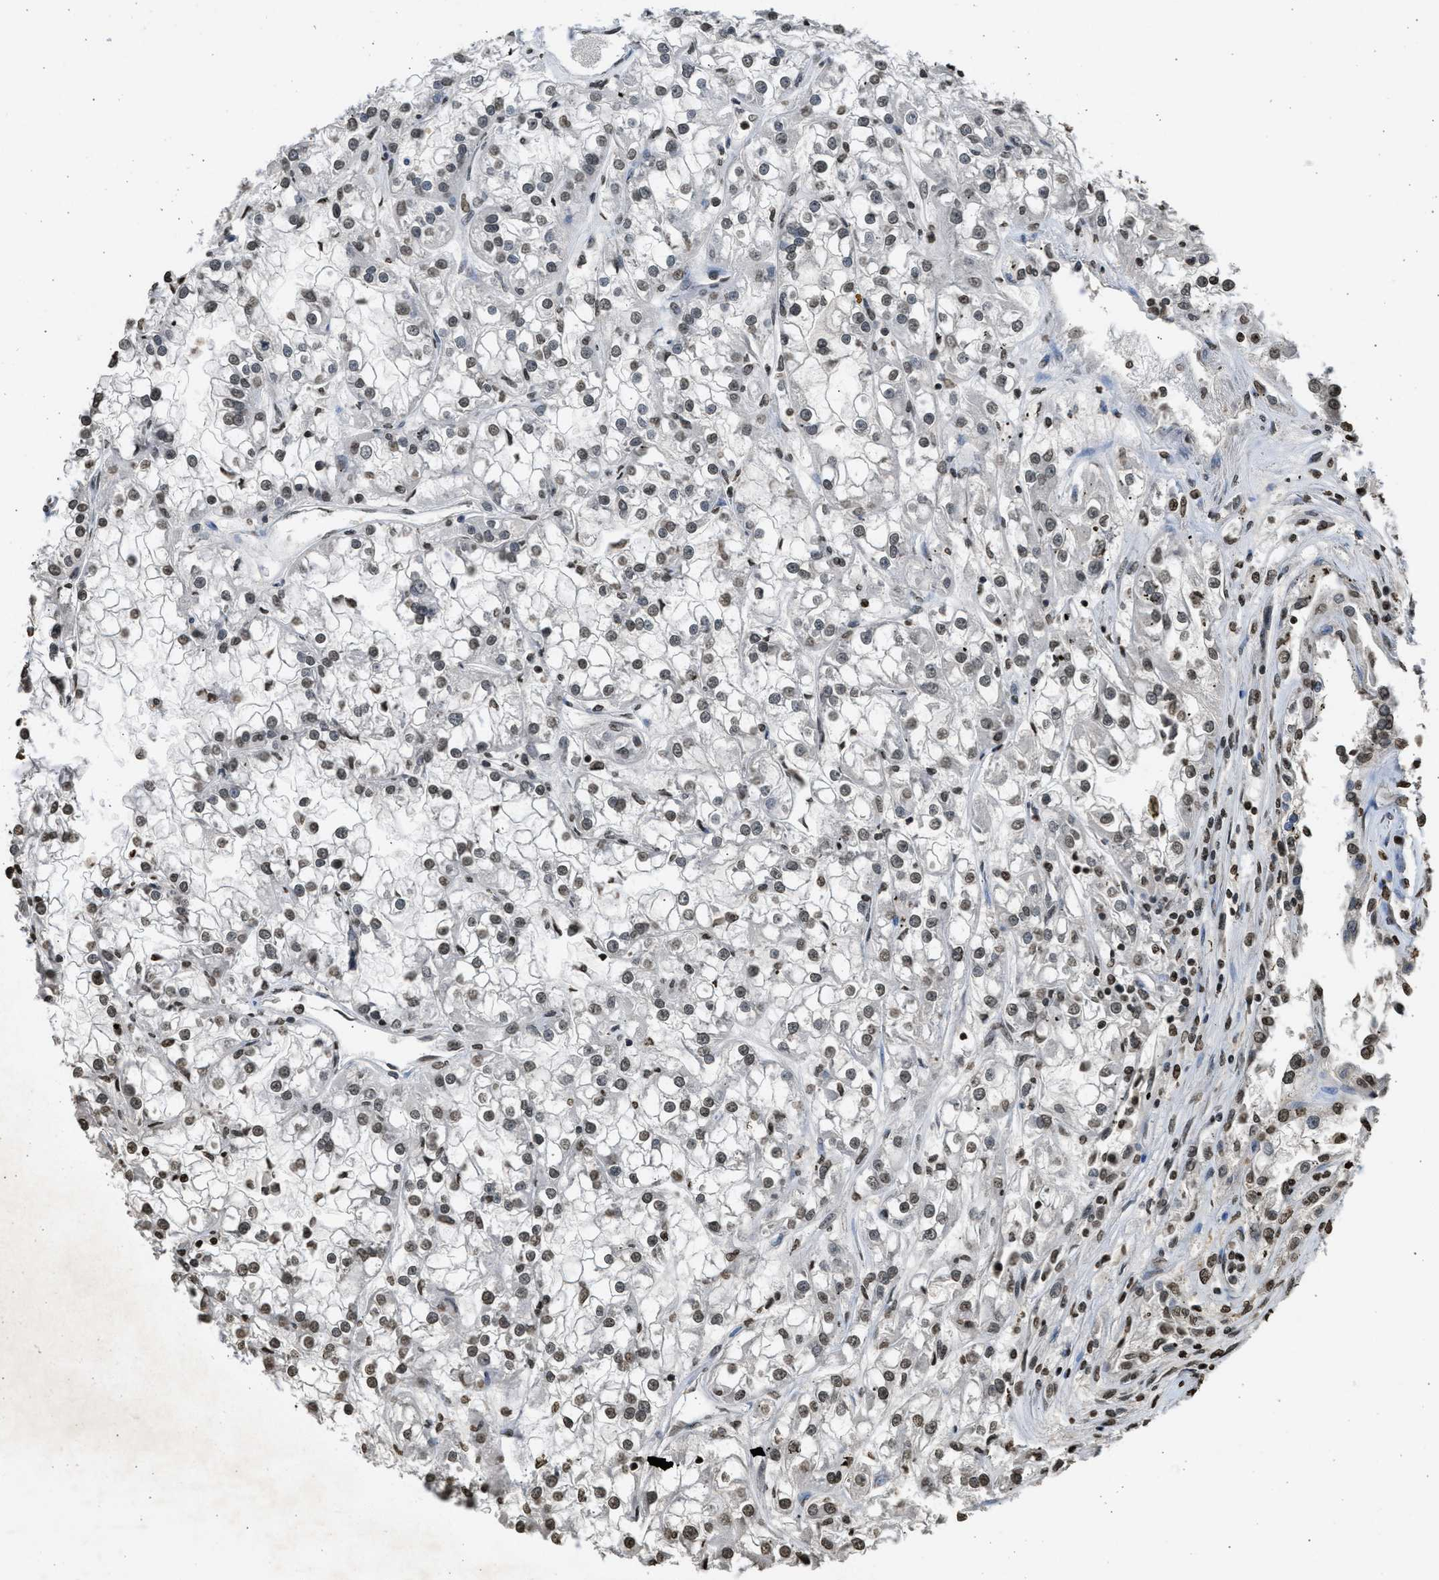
{"staining": {"intensity": "weak", "quantity": ">75%", "location": "nuclear"}, "tissue": "renal cancer", "cell_type": "Tumor cells", "image_type": "cancer", "snomed": [{"axis": "morphology", "description": "Adenocarcinoma, NOS"}, {"axis": "topography", "description": "Kidney"}], "caption": "A brown stain labels weak nuclear expression of a protein in human adenocarcinoma (renal) tumor cells.", "gene": "RRAGC", "patient": {"sex": "female", "age": 52}}